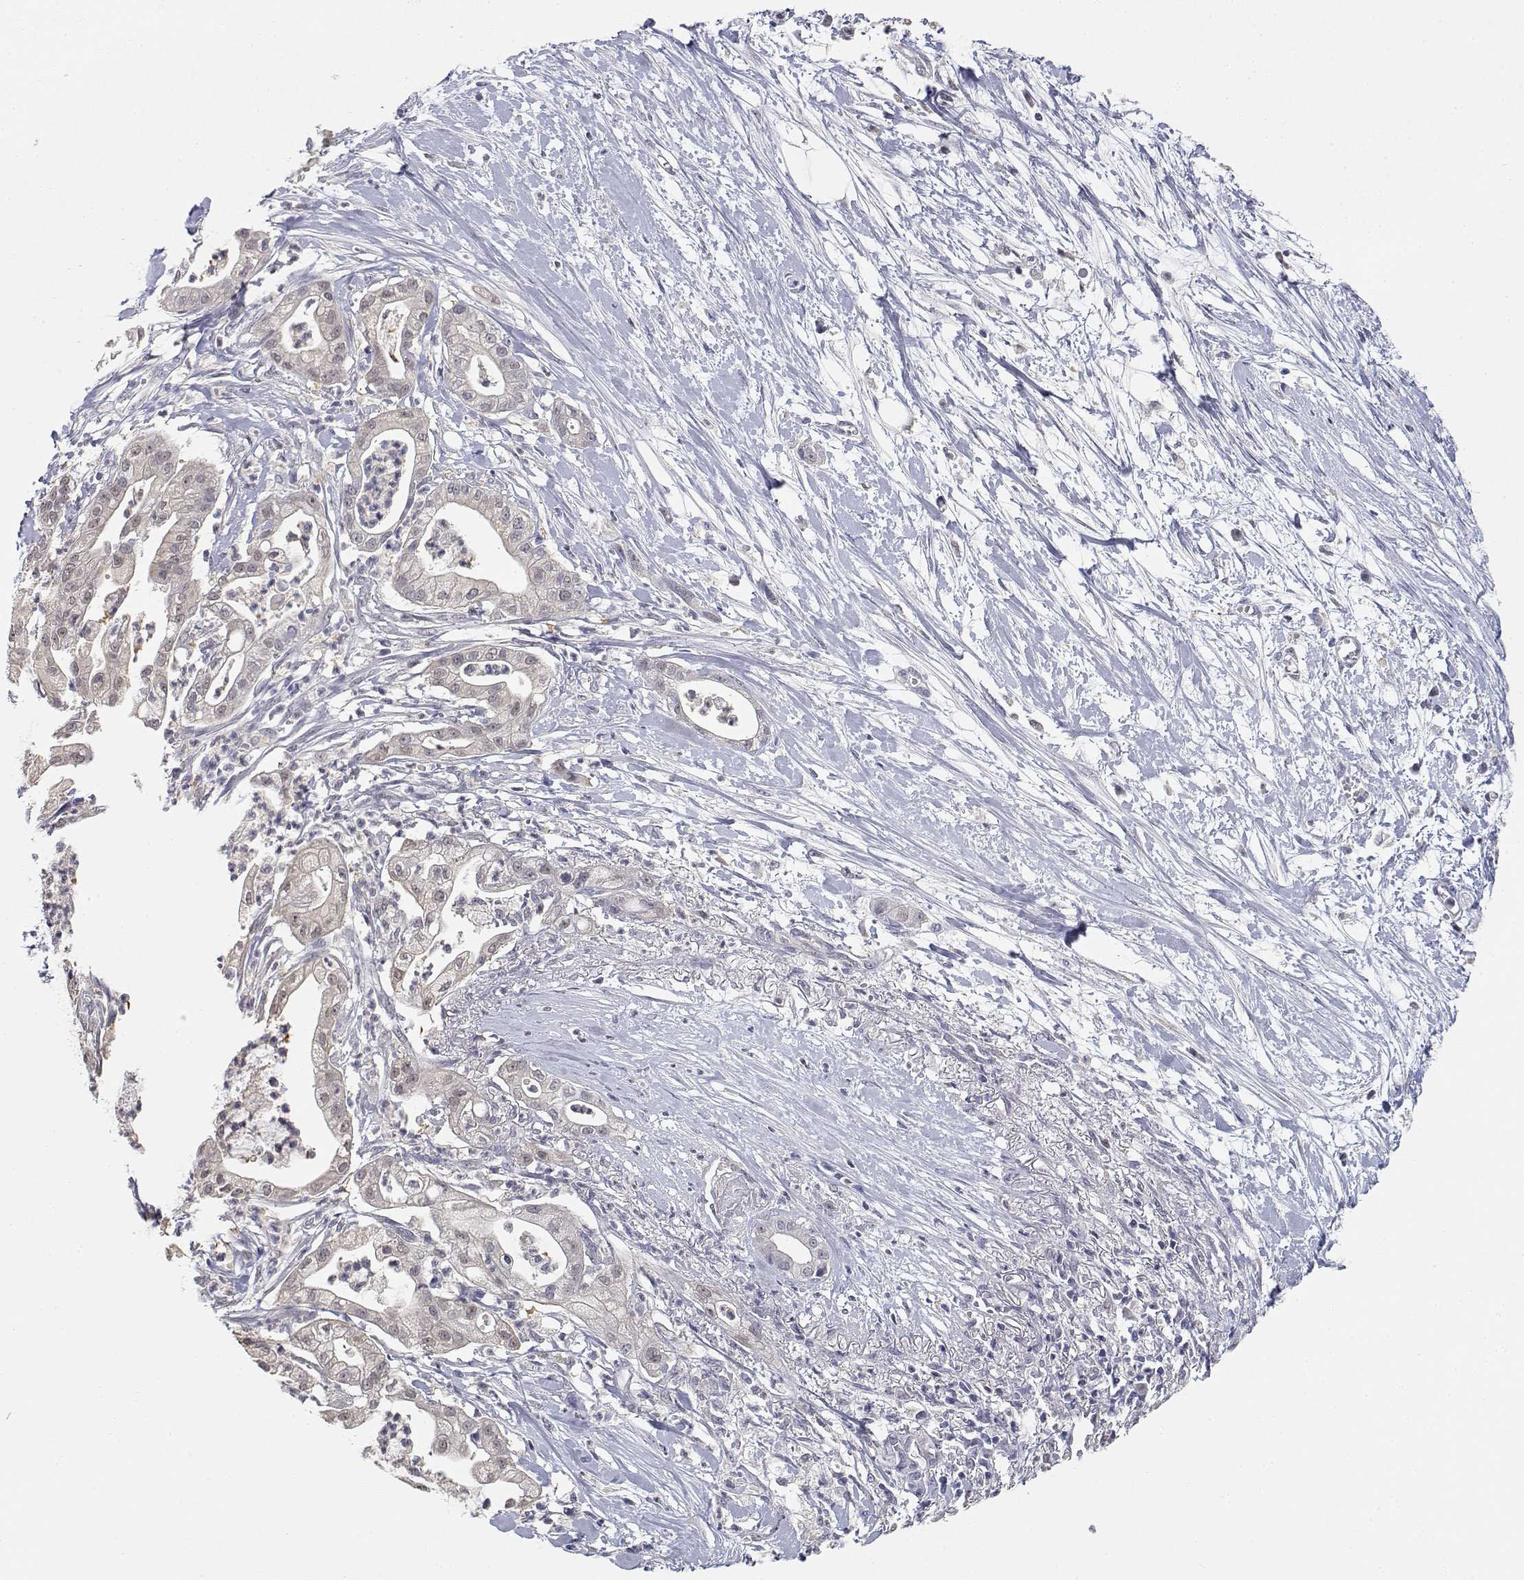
{"staining": {"intensity": "weak", "quantity": "<25%", "location": "cytoplasmic/membranous"}, "tissue": "pancreatic cancer", "cell_type": "Tumor cells", "image_type": "cancer", "snomed": [{"axis": "morphology", "description": "Normal tissue, NOS"}, {"axis": "morphology", "description": "Adenocarcinoma, NOS"}, {"axis": "topography", "description": "Lymph node"}, {"axis": "topography", "description": "Pancreas"}], "caption": "Tumor cells are negative for protein expression in human pancreatic cancer. The staining is performed using DAB brown chromogen with nuclei counter-stained in using hematoxylin.", "gene": "ADA", "patient": {"sex": "female", "age": 58}}